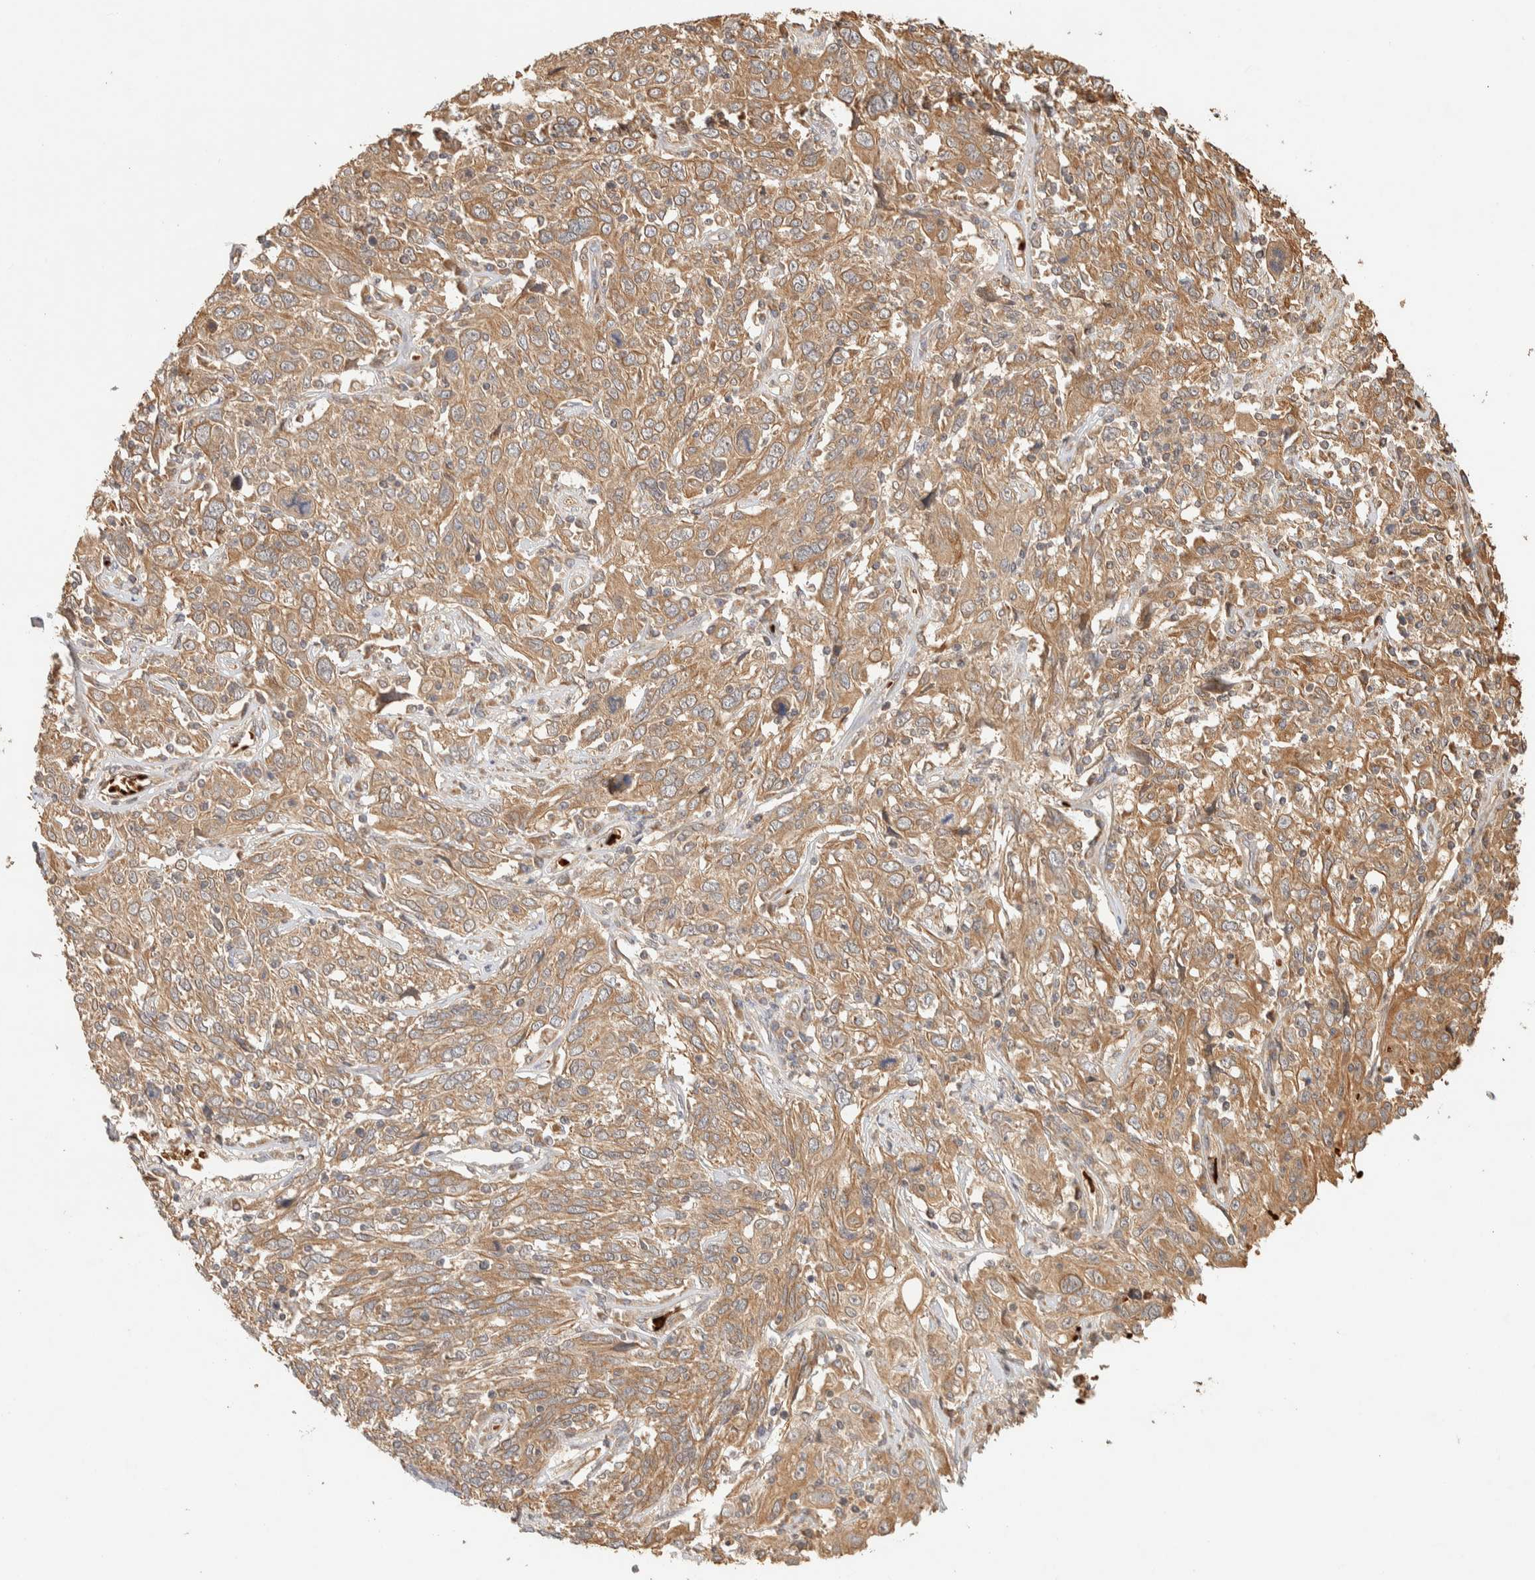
{"staining": {"intensity": "moderate", "quantity": ">75%", "location": "cytoplasmic/membranous"}, "tissue": "cervical cancer", "cell_type": "Tumor cells", "image_type": "cancer", "snomed": [{"axis": "morphology", "description": "Squamous cell carcinoma, NOS"}, {"axis": "topography", "description": "Cervix"}], "caption": "This micrograph reveals cervical cancer (squamous cell carcinoma) stained with immunohistochemistry (IHC) to label a protein in brown. The cytoplasmic/membranous of tumor cells show moderate positivity for the protein. Nuclei are counter-stained blue.", "gene": "TTI2", "patient": {"sex": "female", "age": 46}}